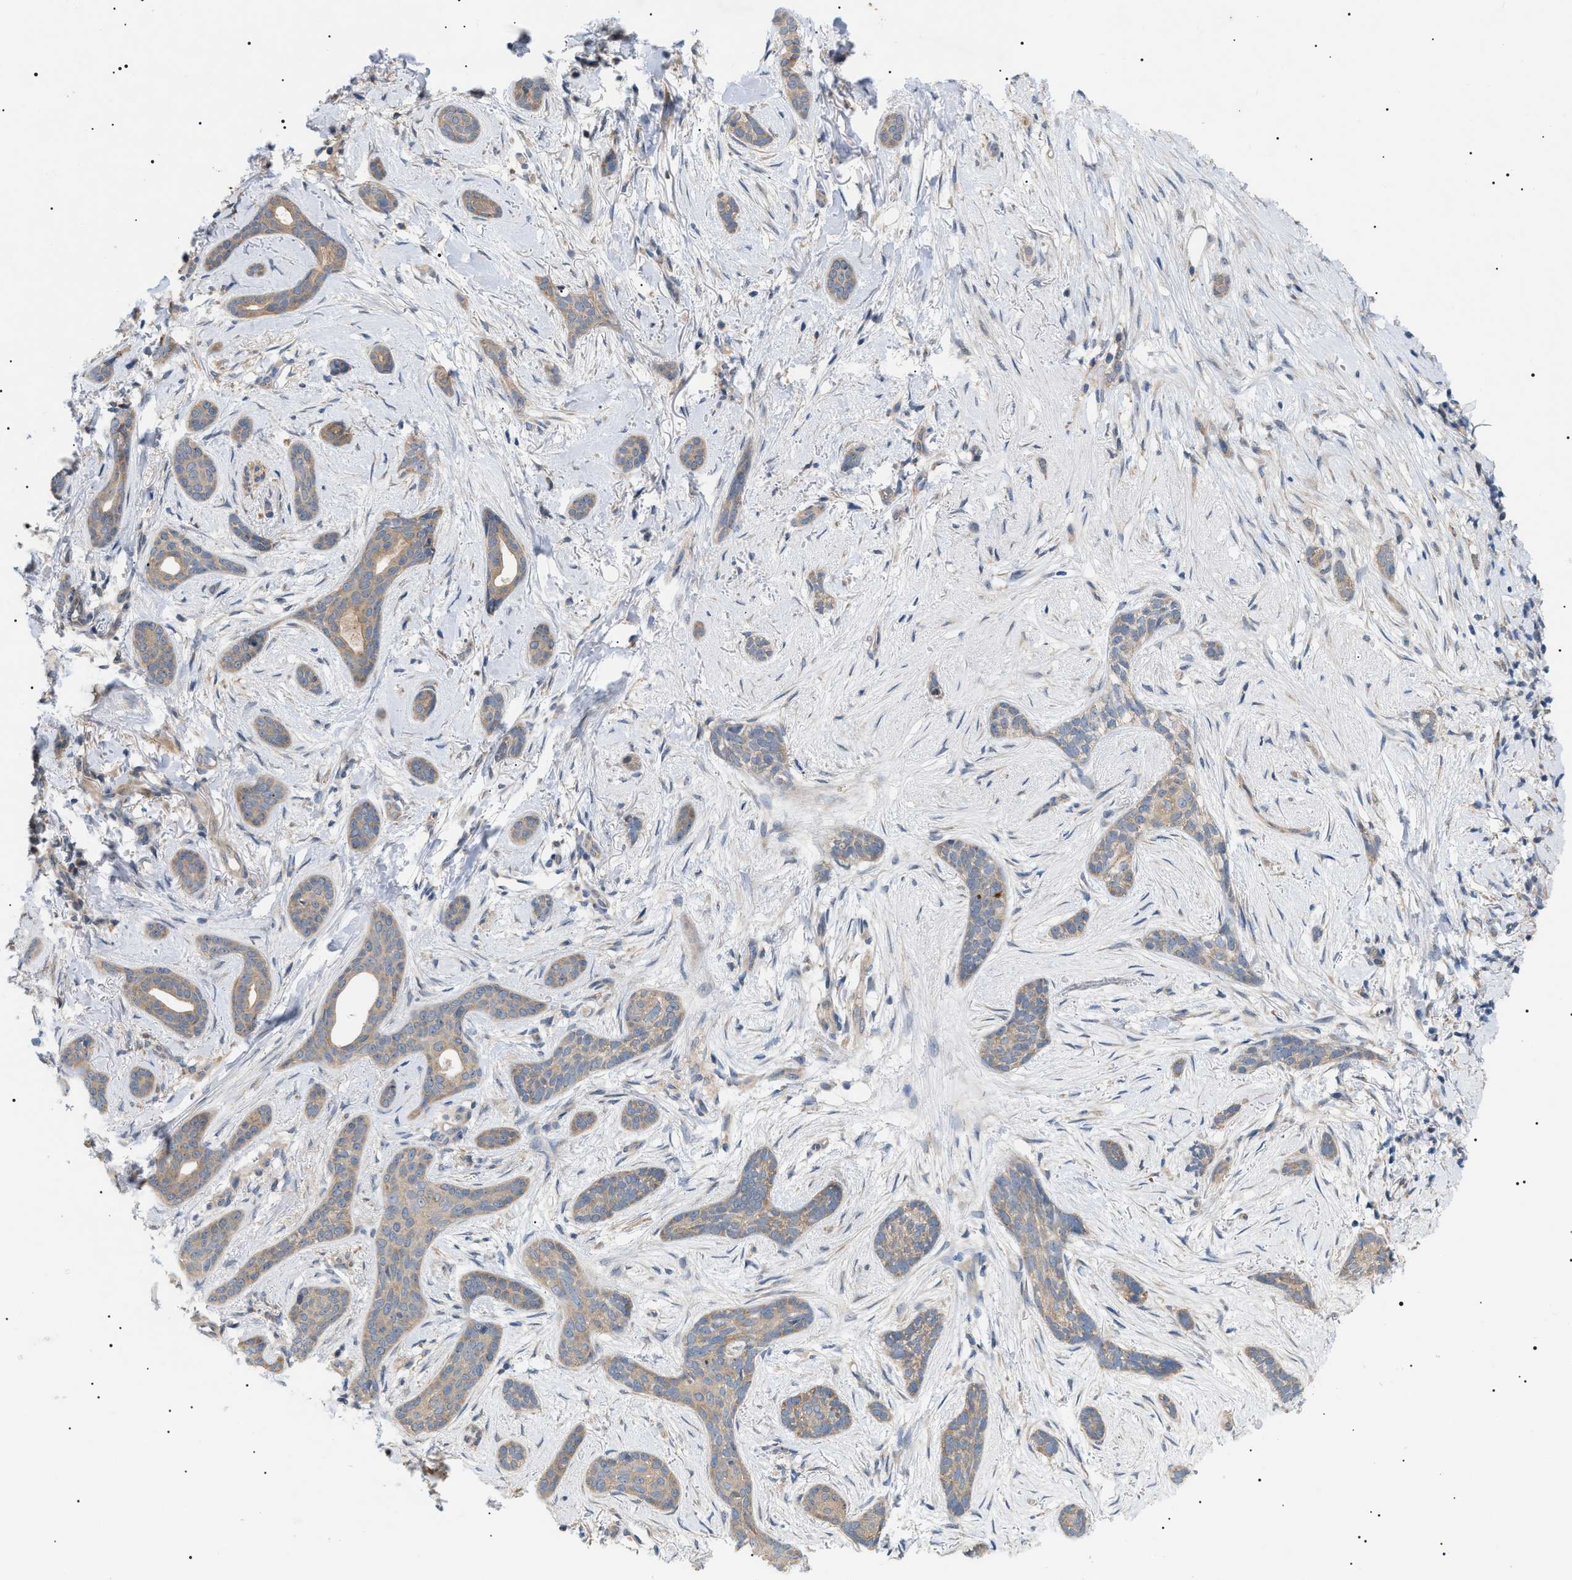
{"staining": {"intensity": "weak", "quantity": ">75%", "location": "cytoplasmic/membranous"}, "tissue": "skin cancer", "cell_type": "Tumor cells", "image_type": "cancer", "snomed": [{"axis": "morphology", "description": "Basal cell carcinoma"}, {"axis": "morphology", "description": "Adnexal tumor, benign"}, {"axis": "topography", "description": "Skin"}], "caption": "Skin basal cell carcinoma was stained to show a protein in brown. There is low levels of weak cytoplasmic/membranous positivity in approximately >75% of tumor cells.", "gene": "IRS2", "patient": {"sex": "female", "age": 42}}